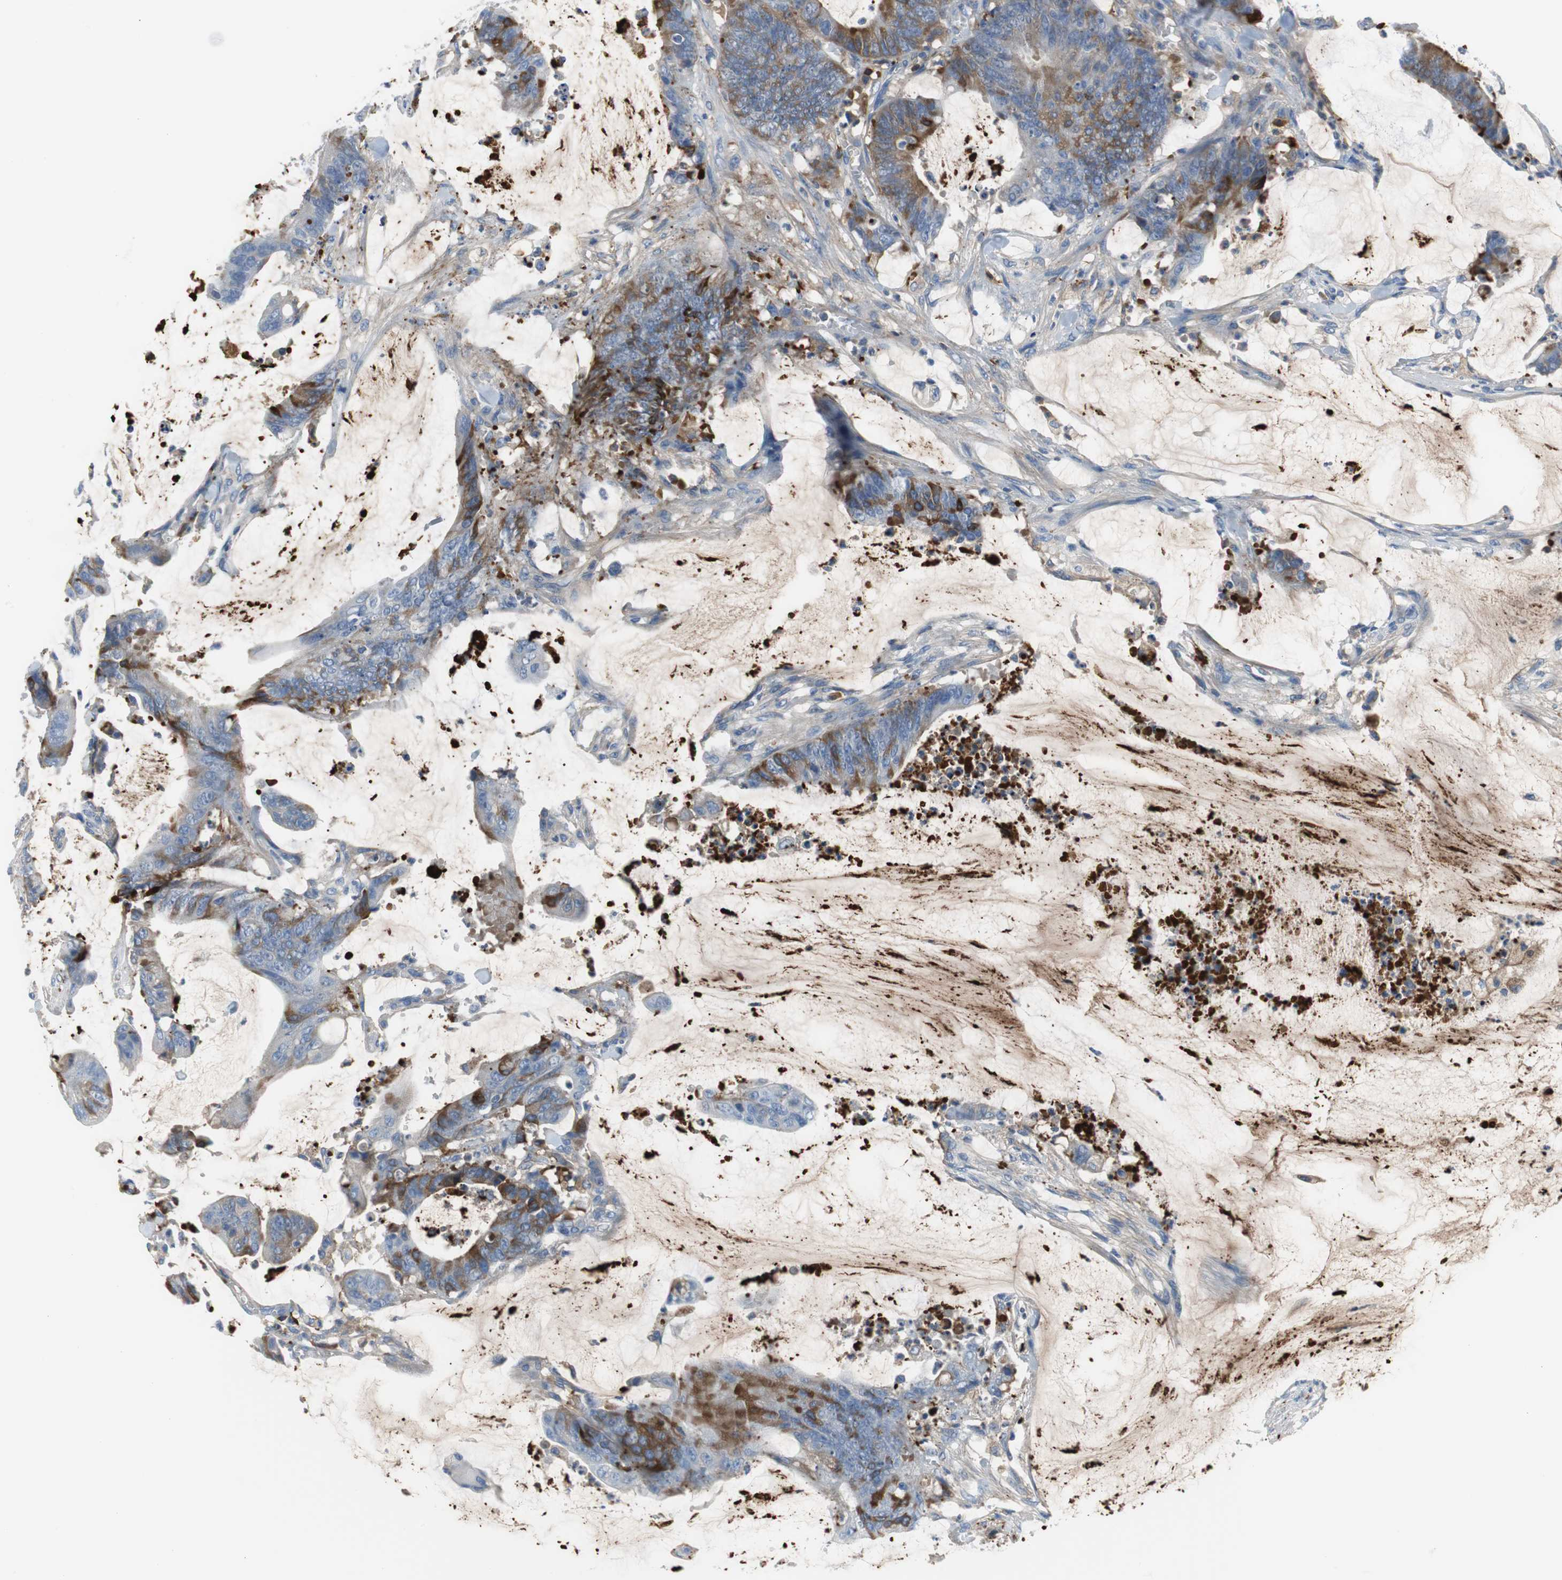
{"staining": {"intensity": "strong", "quantity": "25%-75%", "location": "cytoplasmic/membranous"}, "tissue": "colorectal cancer", "cell_type": "Tumor cells", "image_type": "cancer", "snomed": [{"axis": "morphology", "description": "Adenocarcinoma, NOS"}, {"axis": "topography", "description": "Rectum"}], "caption": "Adenocarcinoma (colorectal) stained with a brown dye shows strong cytoplasmic/membranous positive expression in approximately 25%-75% of tumor cells.", "gene": "APCS", "patient": {"sex": "female", "age": 66}}